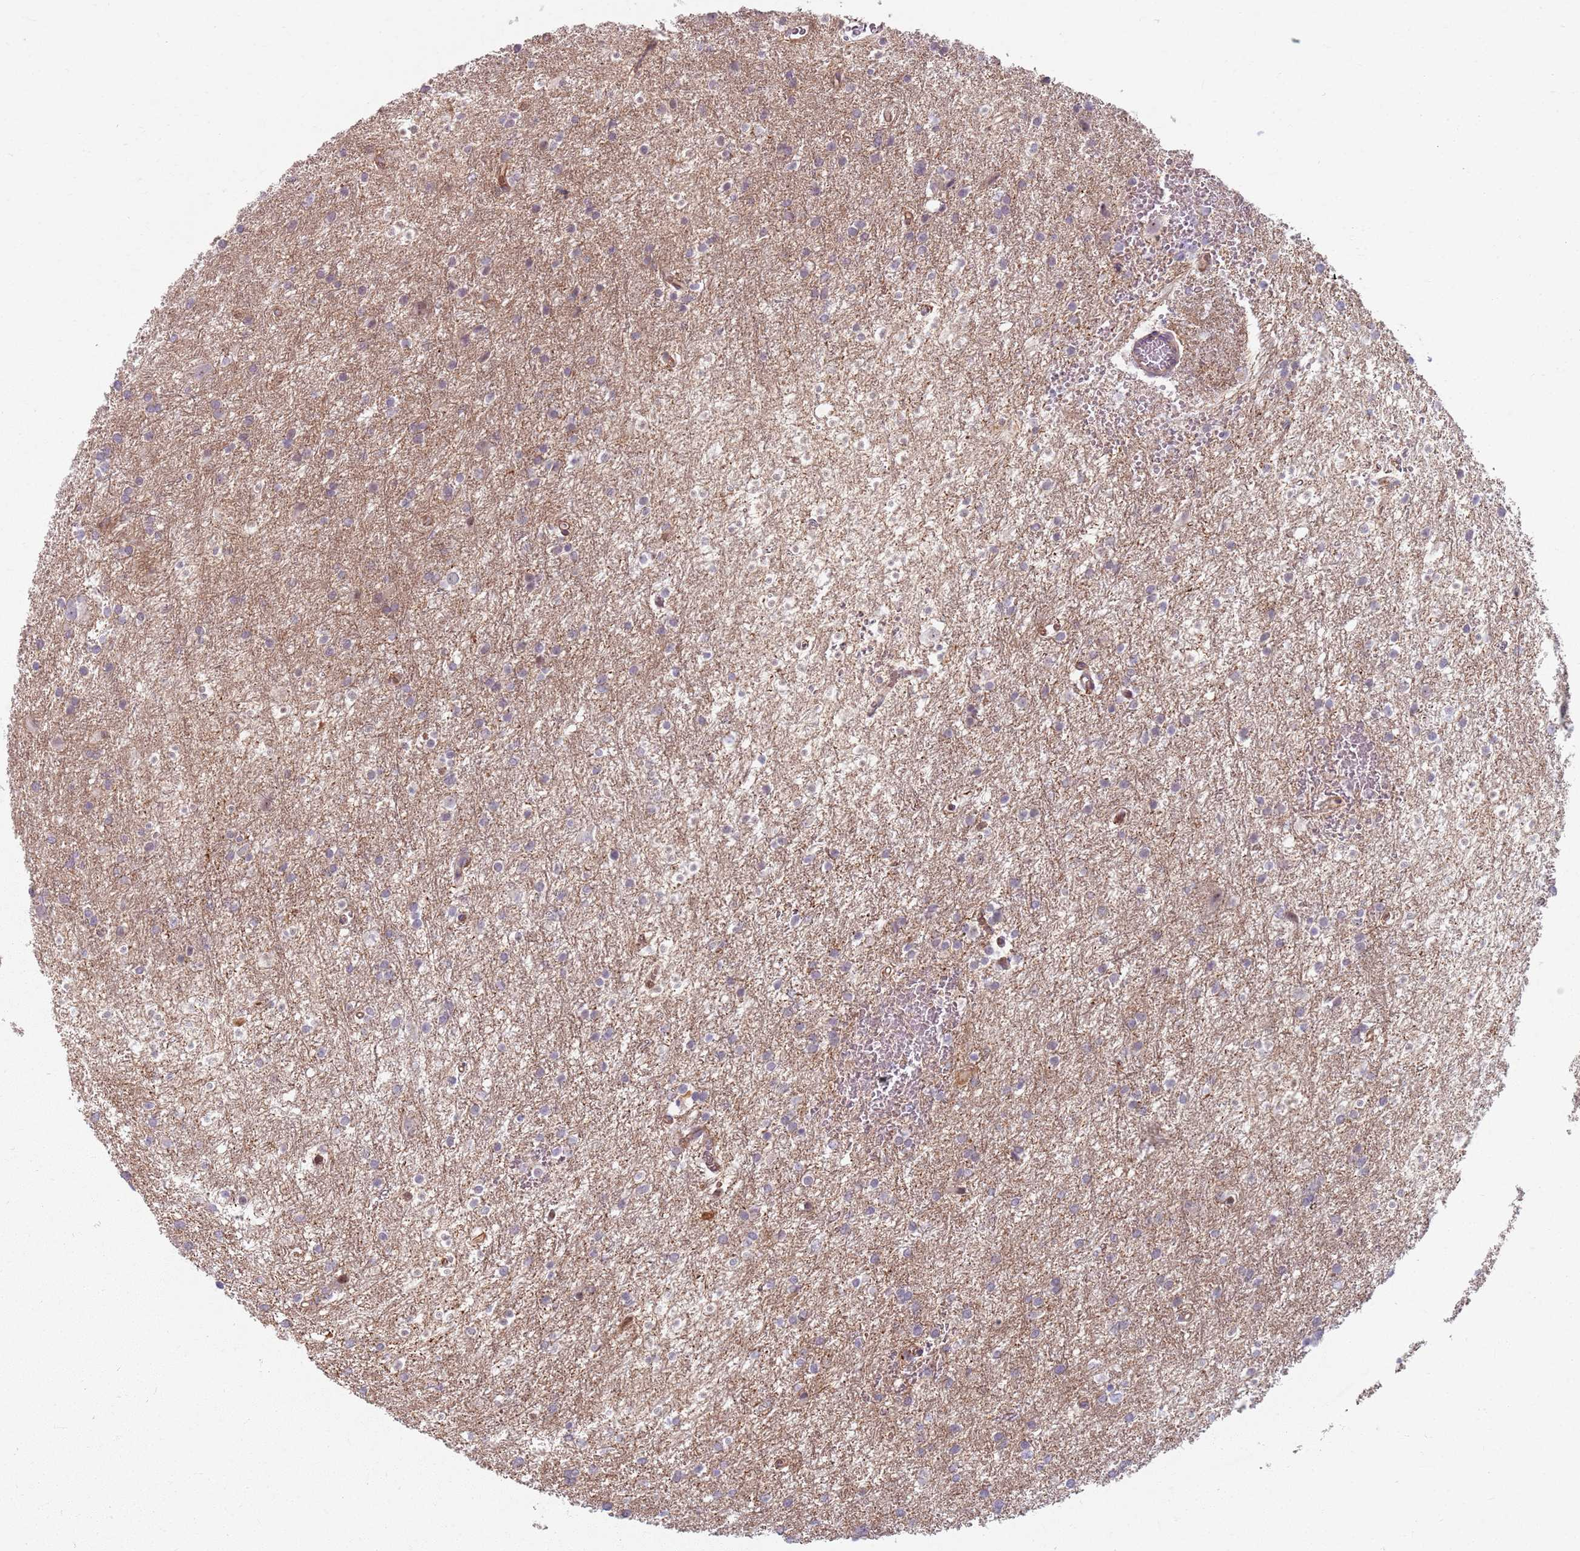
{"staining": {"intensity": "negative", "quantity": "none", "location": "none"}, "tissue": "glioma", "cell_type": "Tumor cells", "image_type": "cancer", "snomed": [{"axis": "morphology", "description": "Glioma, malignant, High grade"}, {"axis": "topography", "description": "Brain"}], "caption": "Glioma was stained to show a protein in brown. There is no significant positivity in tumor cells. (DAB (3,3'-diaminobenzidine) IHC visualized using brightfield microscopy, high magnification).", "gene": "KCNA5", "patient": {"sex": "female", "age": 50}}